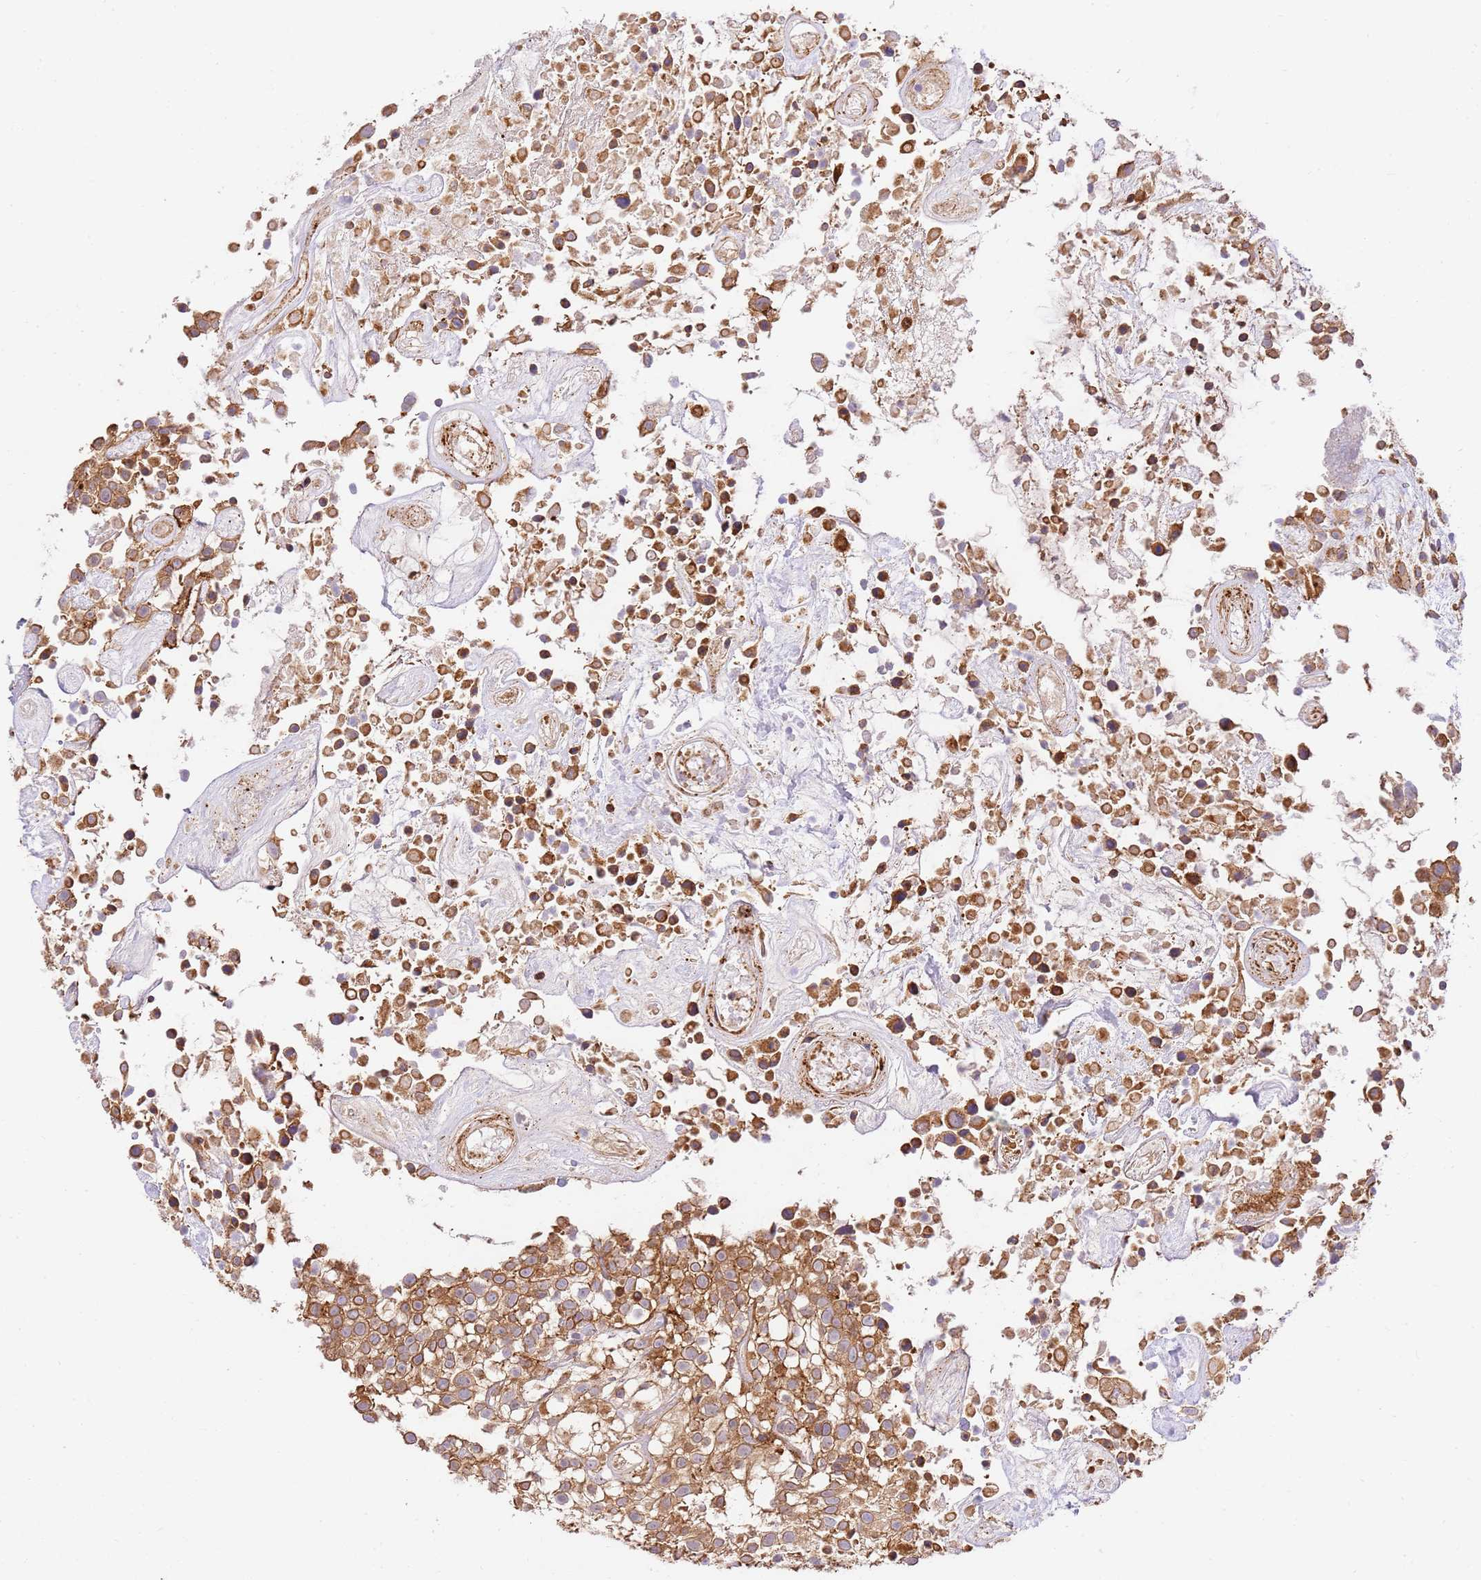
{"staining": {"intensity": "moderate", "quantity": ">75%", "location": "cytoplasmic/membranous"}, "tissue": "urothelial cancer", "cell_type": "Tumor cells", "image_type": "cancer", "snomed": [{"axis": "morphology", "description": "Urothelial carcinoma, High grade"}, {"axis": "topography", "description": "Urinary bladder"}], "caption": "This micrograph demonstrates urothelial carcinoma (high-grade) stained with immunohistochemistry (IHC) to label a protein in brown. The cytoplasmic/membranous of tumor cells show moderate positivity for the protein. Nuclei are counter-stained blue.", "gene": "EFCAB8", "patient": {"sex": "male", "age": 56}}